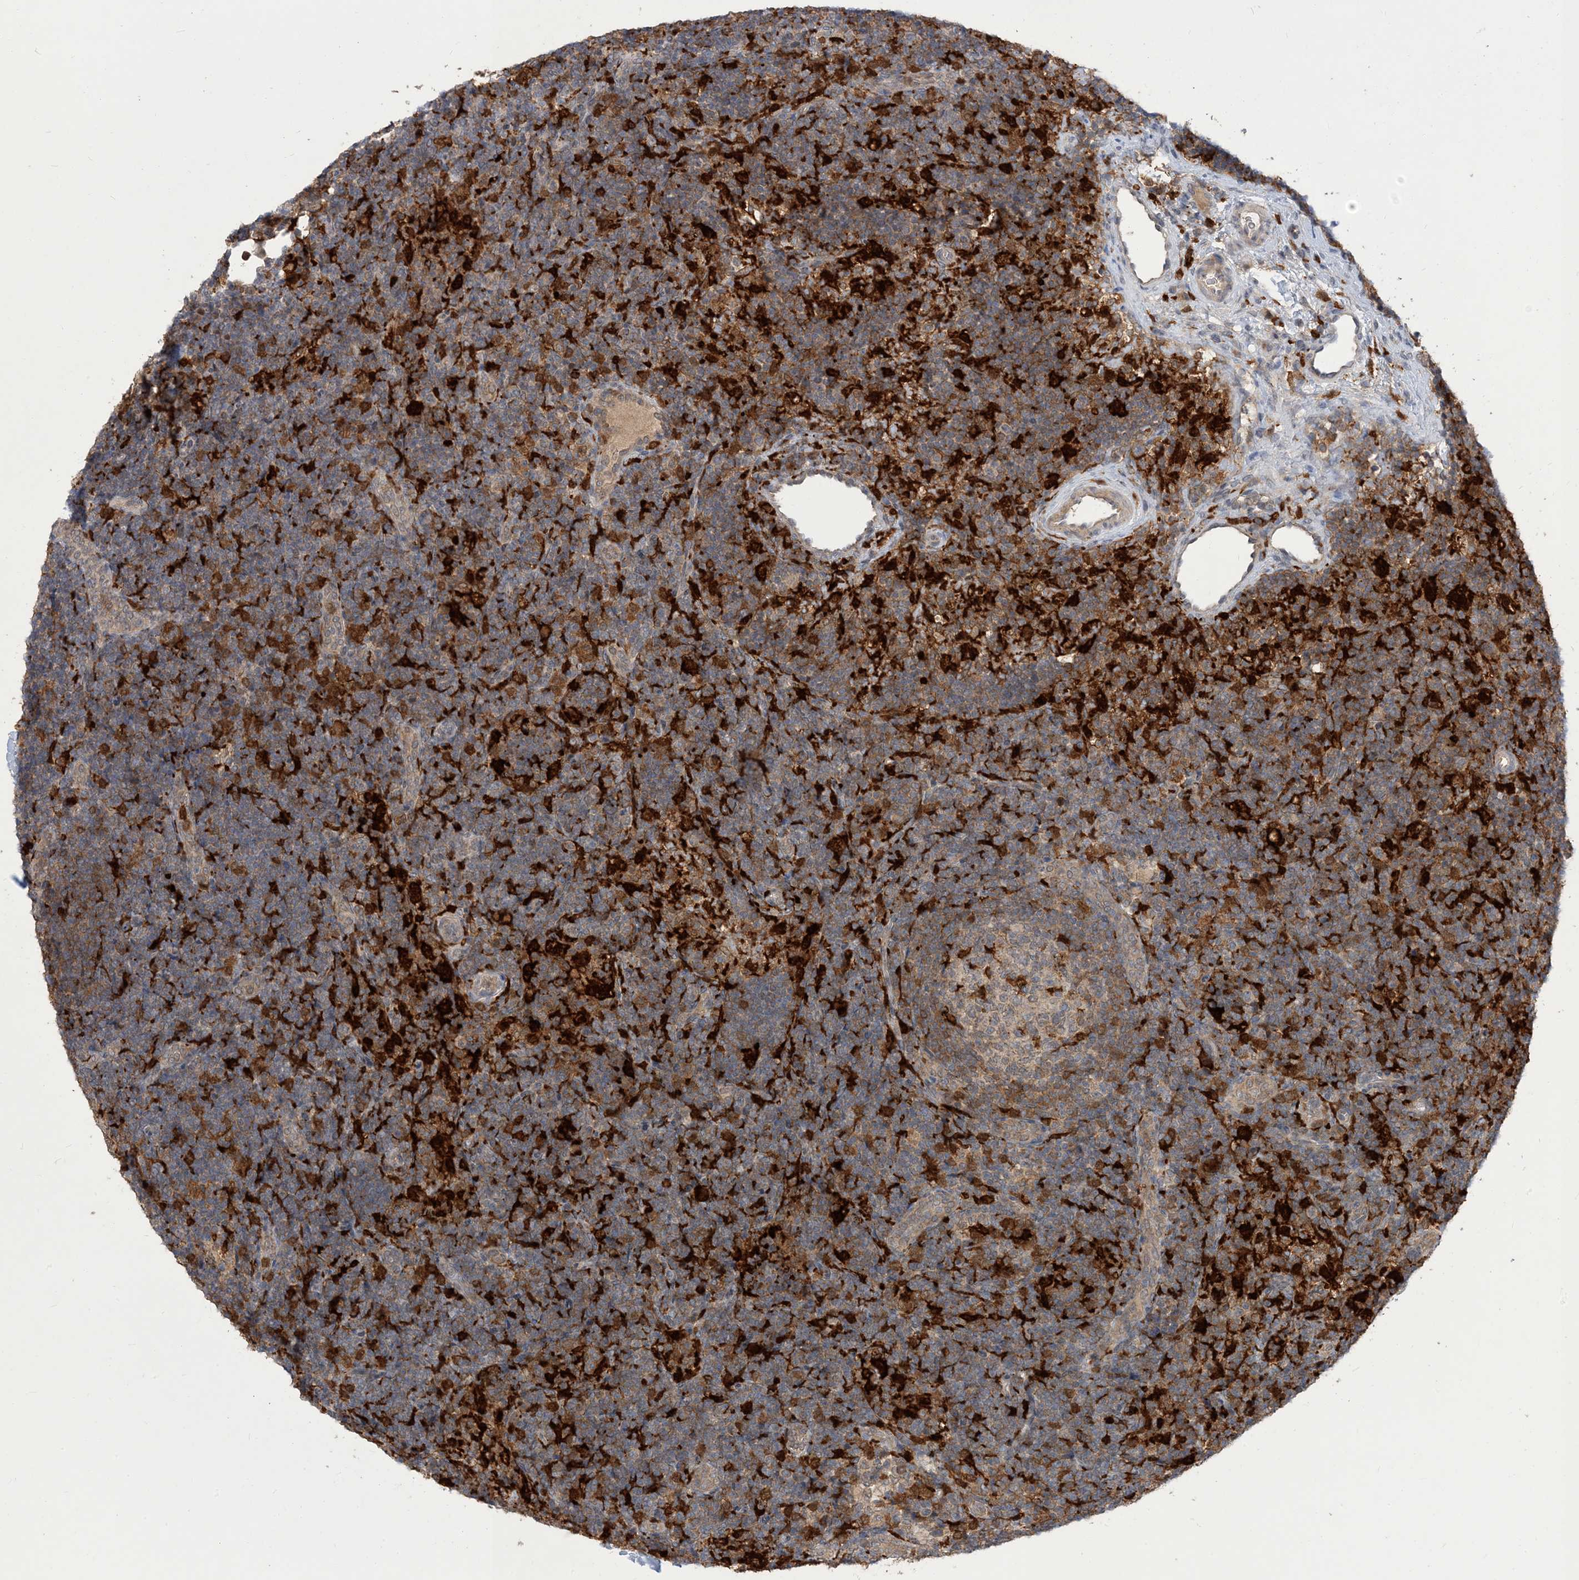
{"staining": {"intensity": "strong", "quantity": "<25%", "location": "cytoplasmic/membranous"}, "tissue": "lymph node", "cell_type": "Germinal center cells", "image_type": "normal", "snomed": [{"axis": "morphology", "description": "Normal tissue, NOS"}, {"axis": "topography", "description": "Lymph node"}], "caption": "Immunohistochemistry of unremarkable lymph node displays medium levels of strong cytoplasmic/membranous staining in about <25% of germinal center cells. The staining is performed using DAB (3,3'-diaminobenzidine) brown chromogen to label protein expression. The nuclei are counter-stained blue using hematoxylin.", "gene": "NAGK", "patient": {"sex": "female", "age": 22}}